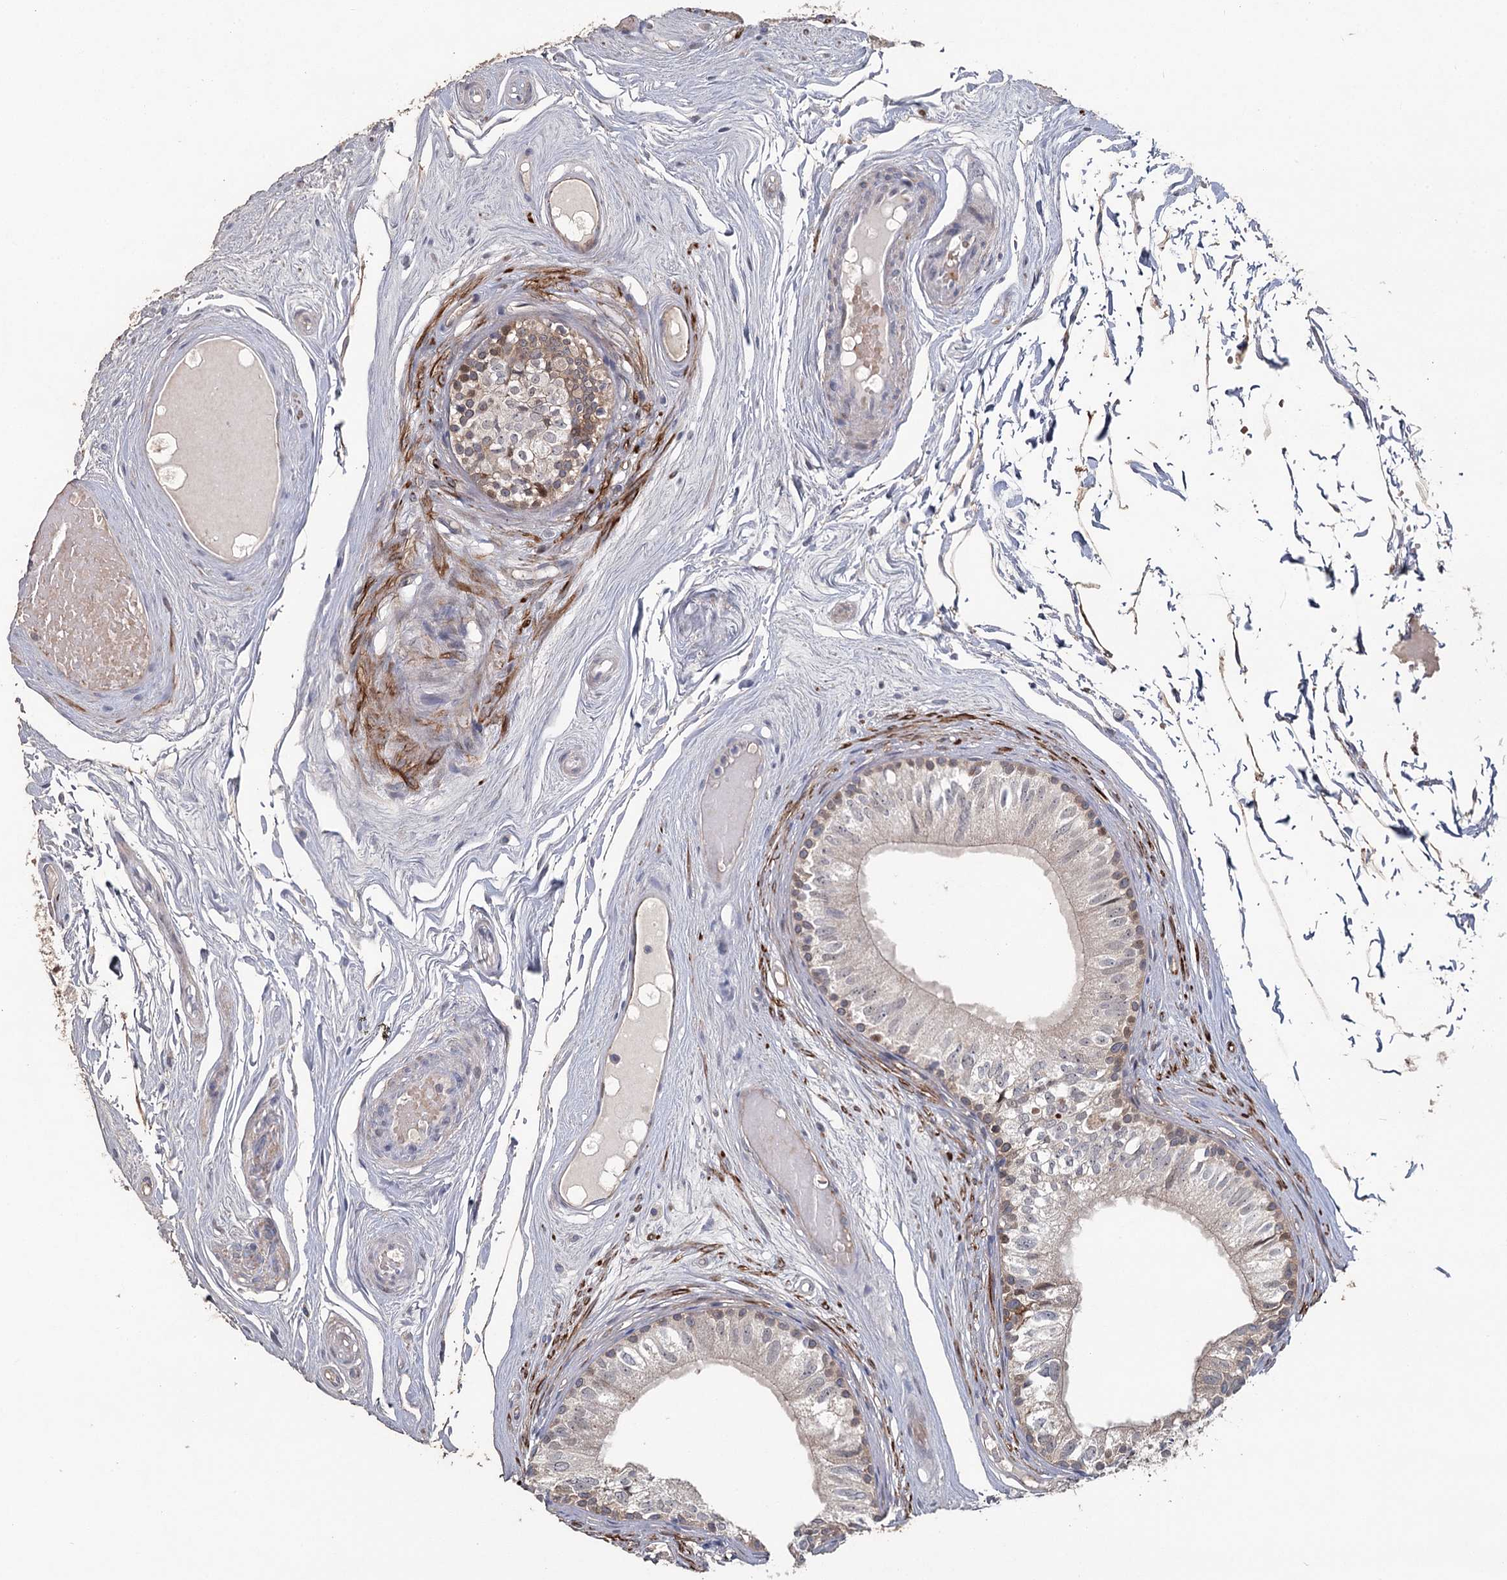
{"staining": {"intensity": "moderate", "quantity": "<25%", "location": "cytoplasmic/membranous"}, "tissue": "epididymis", "cell_type": "Glandular cells", "image_type": "normal", "snomed": [{"axis": "morphology", "description": "Normal tissue, NOS"}, {"axis": "topography", "description": "Epididymis"}], "caption": "Epididymis stained with DAB immunohistochemistry exhibits low levels of moderate cytoplasmic/membranous staining in approximately <25% of glandular cells.", "gene": "MAP3K13", "patient": {"sex": "male", "age": 79}}